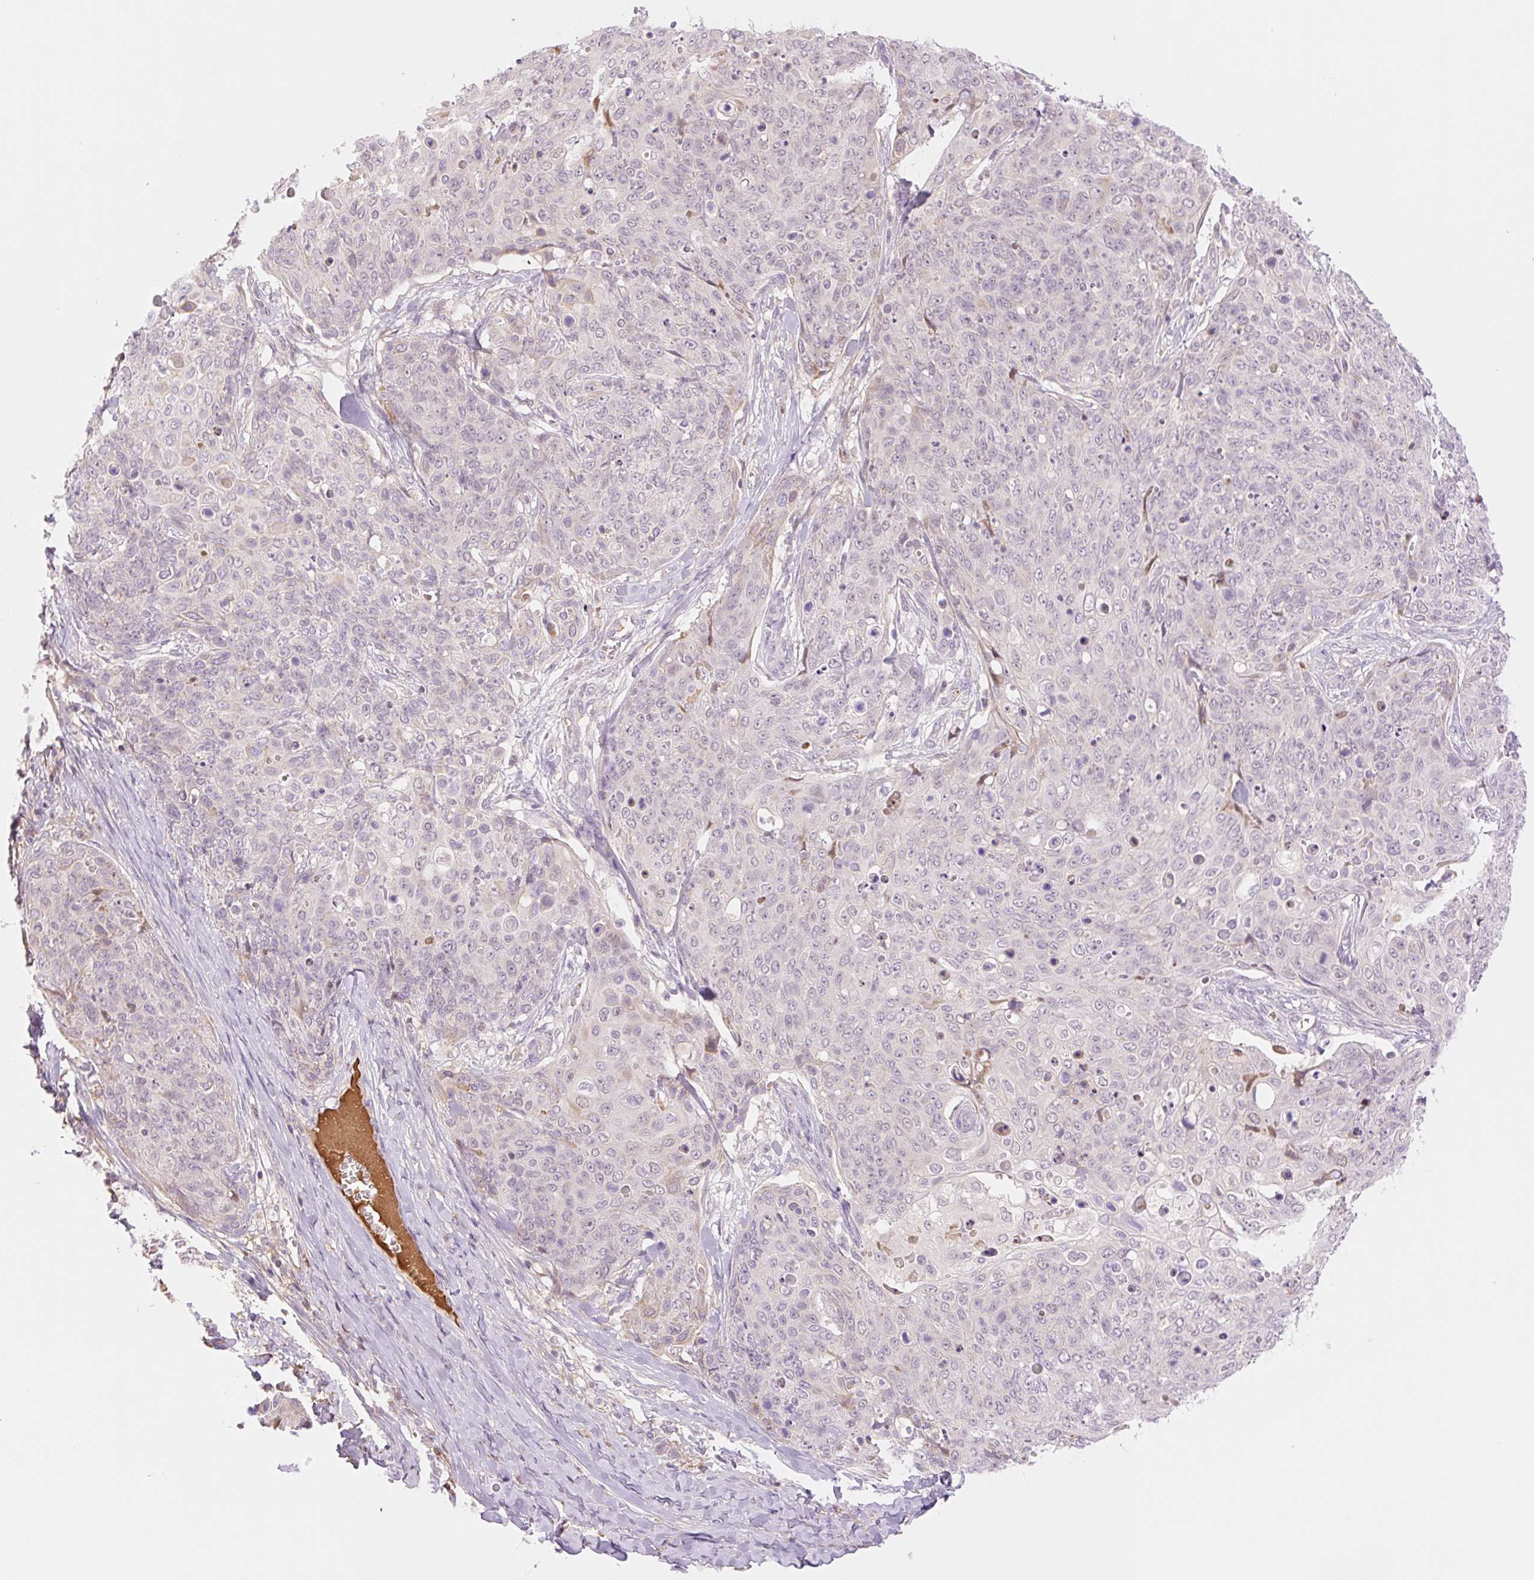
{"staining": {"intensity": "negative", "quantity": "none", "location": "none"}, "tissue": "skin cancer", "cell_type": "Tumor cells", "image_type": "cancer", "snomed": [{"axis": "morphology", "description": "Squamous cell carcinoma, NOS"}, {"axis": "topography", "description": "Skin"}, {"axis": "topography", "description": "Vulva"}], "caption": "IHC of human squamous cell carcinoma (skin) reveals no positivity in tumor cells.", "gene": "HEBP1", "patient": {"sex": "female", "age": 85}}